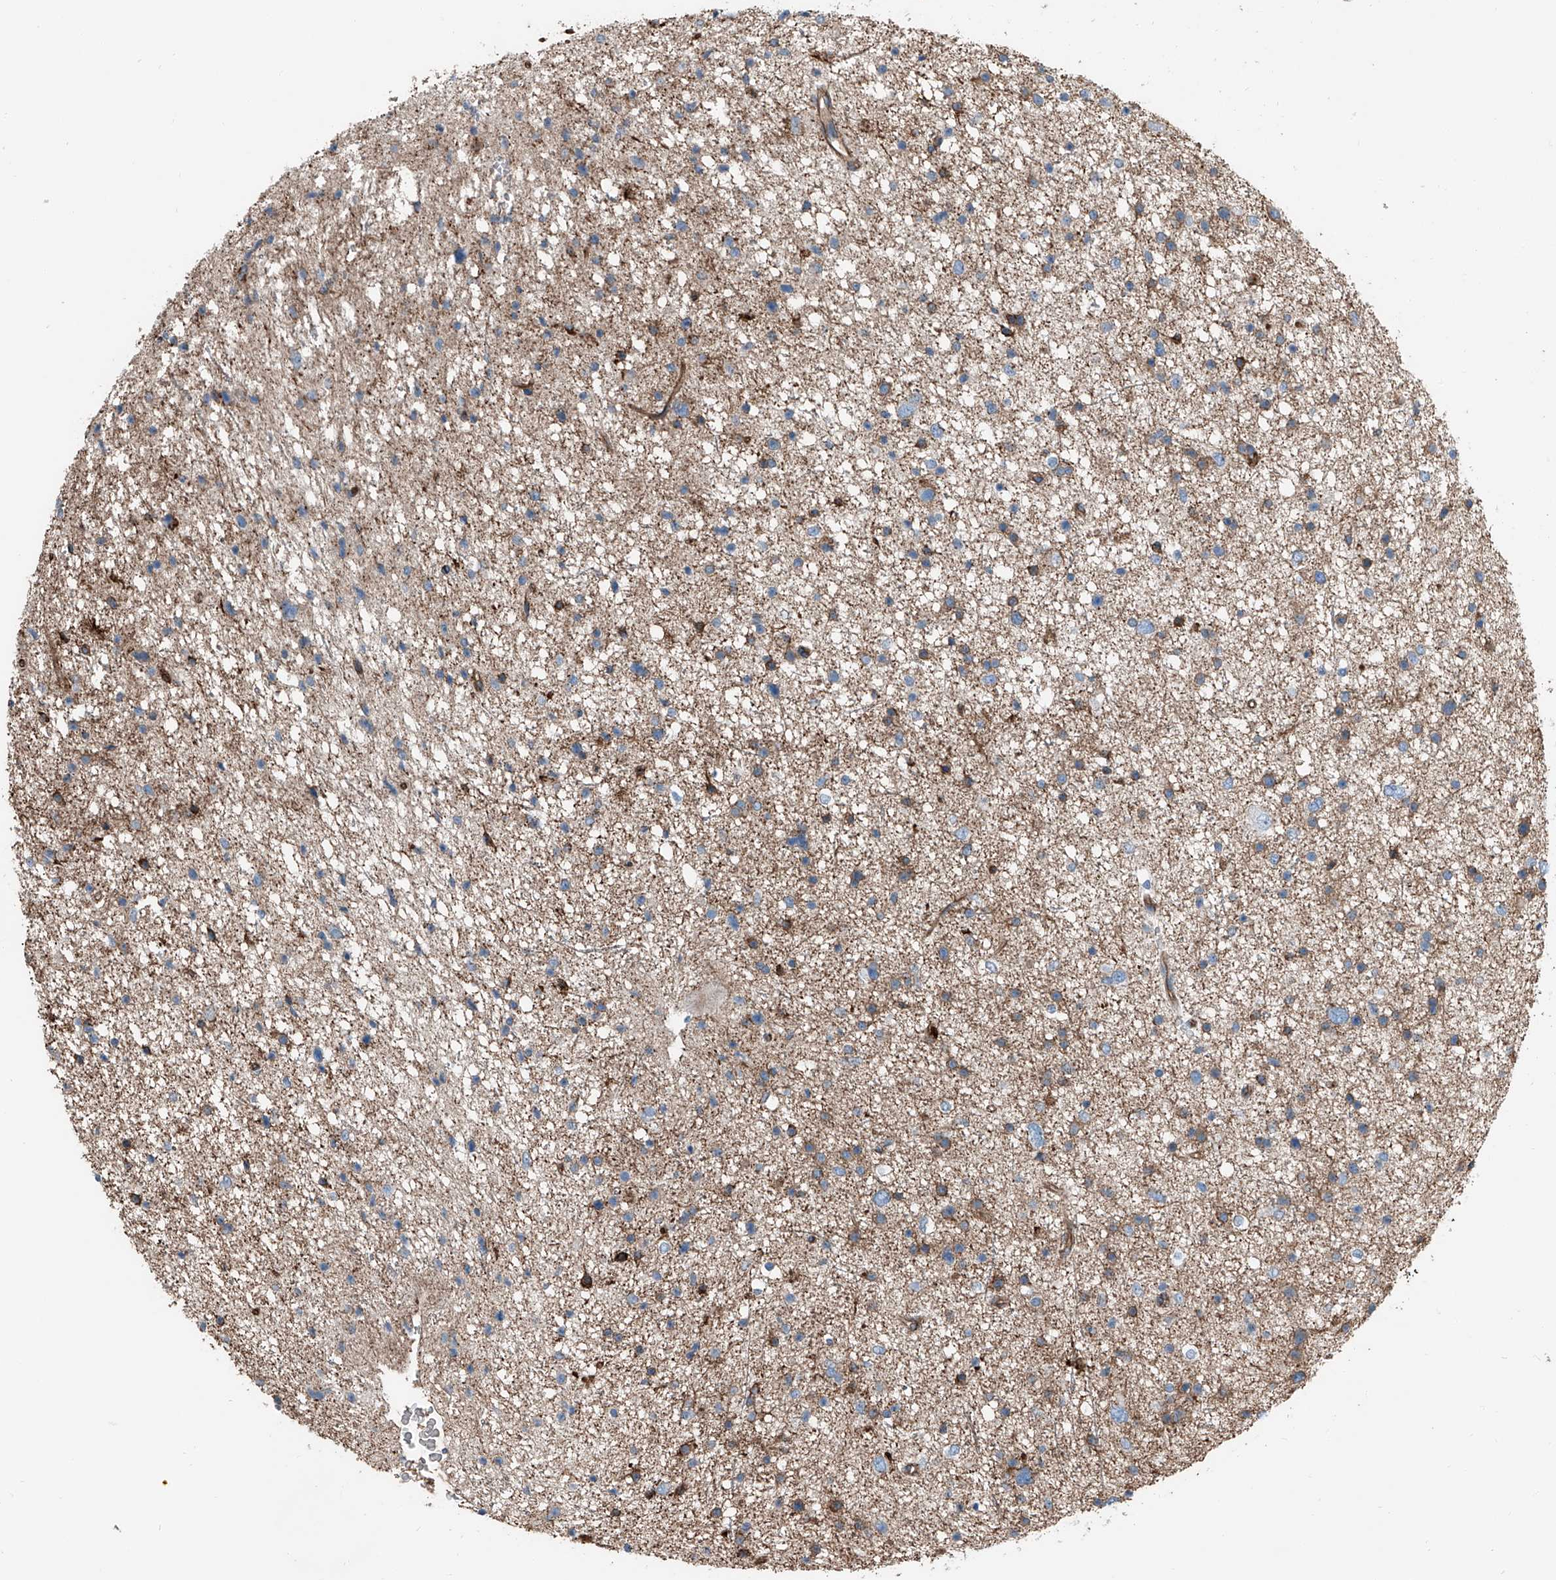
{"staining": {"intensity": "weak", "quantity": "<25%", "location": "cytoplasmic/membranous"}, "tissue": "glioma", "cell_type": "Tumor cells", "image_type": "cancer", "snomed": [{"axis": "morphology", "description": "Glioma, malignant, Low grade"}, {"axis": "topography", "description": "Brain"}], "caption": "There is no significant positivity in tumor cells of malignant low-grade glioma.", "gene": "THEMIS2", "patient": {"sex": "female", "age": 37}}